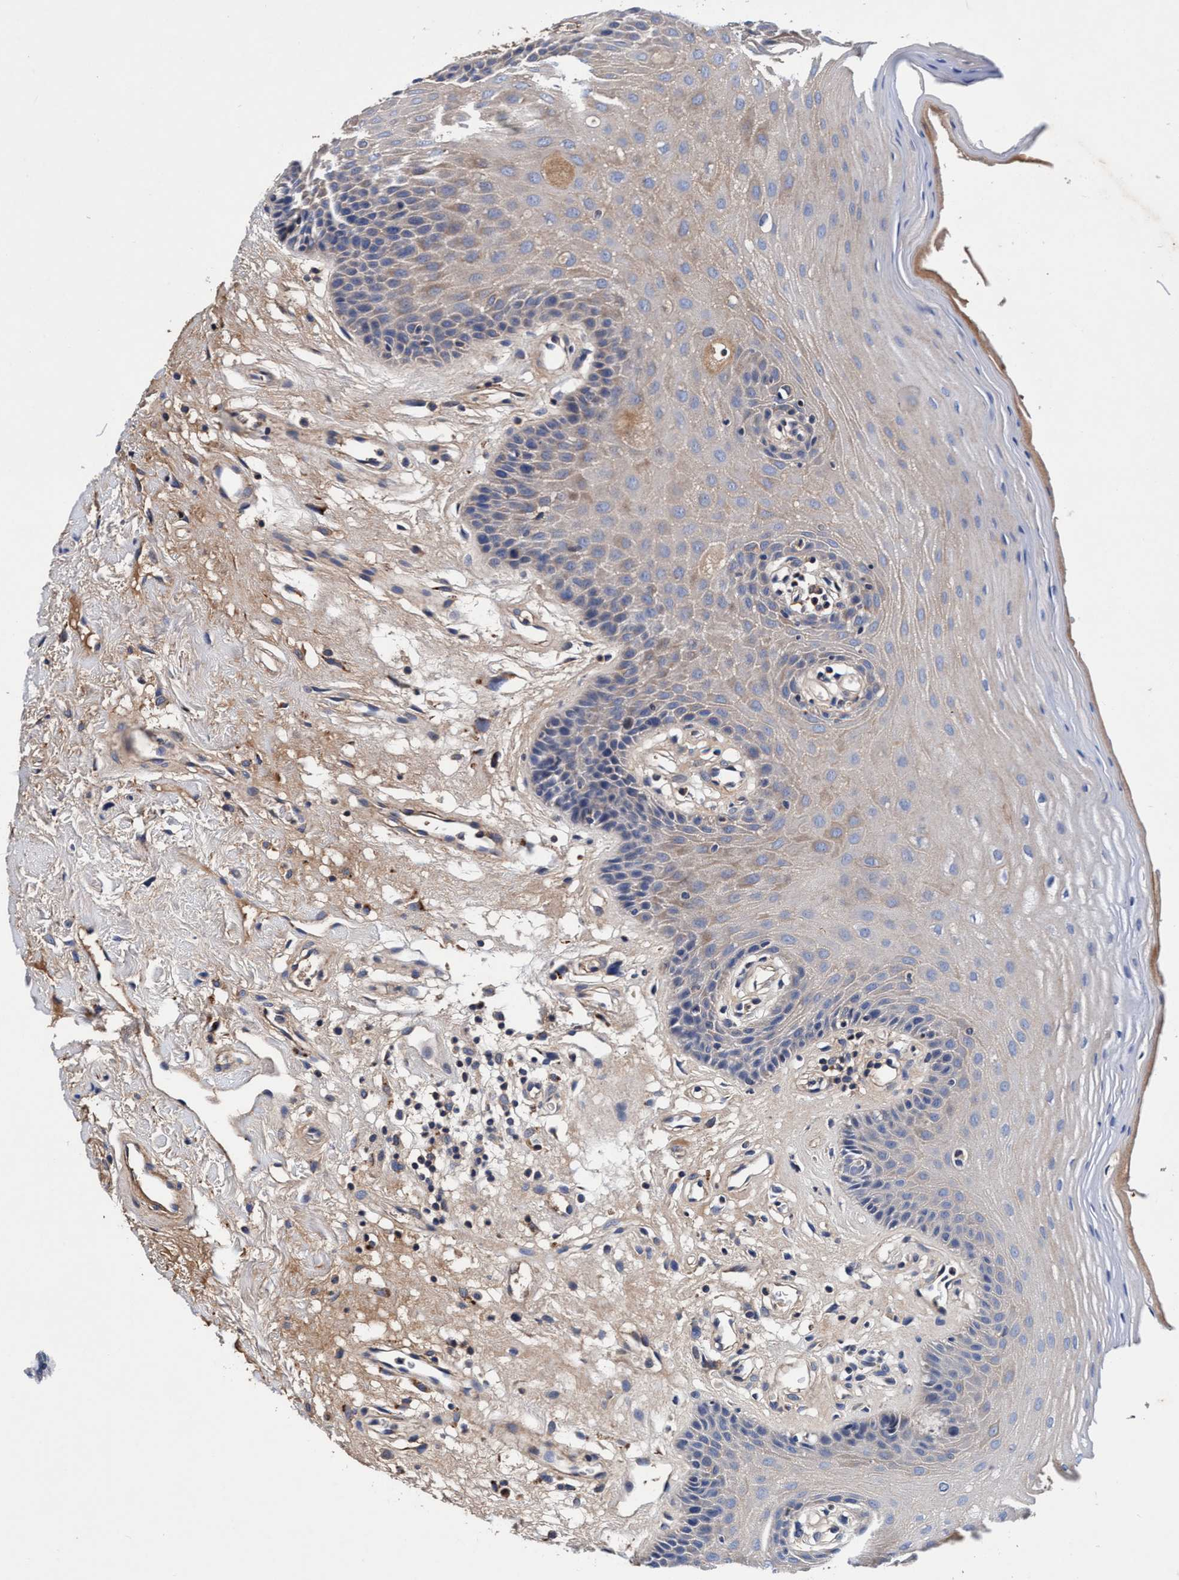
{"staining": {"intensity": "weak", "quantity": "25%-75%", "location": "cytoplasmic/membranous"}, "tissue": "oral mucosa", "cell_type": "Squamous epithelial cells", "image_type": "normal", "snomed": [{"axis": "morphology", "description": "Normal tissue, NOS"}, {"axis": "morphology", "description": "Squamous cell carcinoma, NOS"}, {"axis": "topography", "description": "Oral tissue"}, {"axis": "topography", "description": "Head-Neck"}], "caption": "A low amount of weak cytoplasmic/membranous staining is present in approximately 25%-75% of squamous epithelial cells in benign oral mucosa.", "gene": "RNF208", "patient": {"sex": "male", "age": 71}}